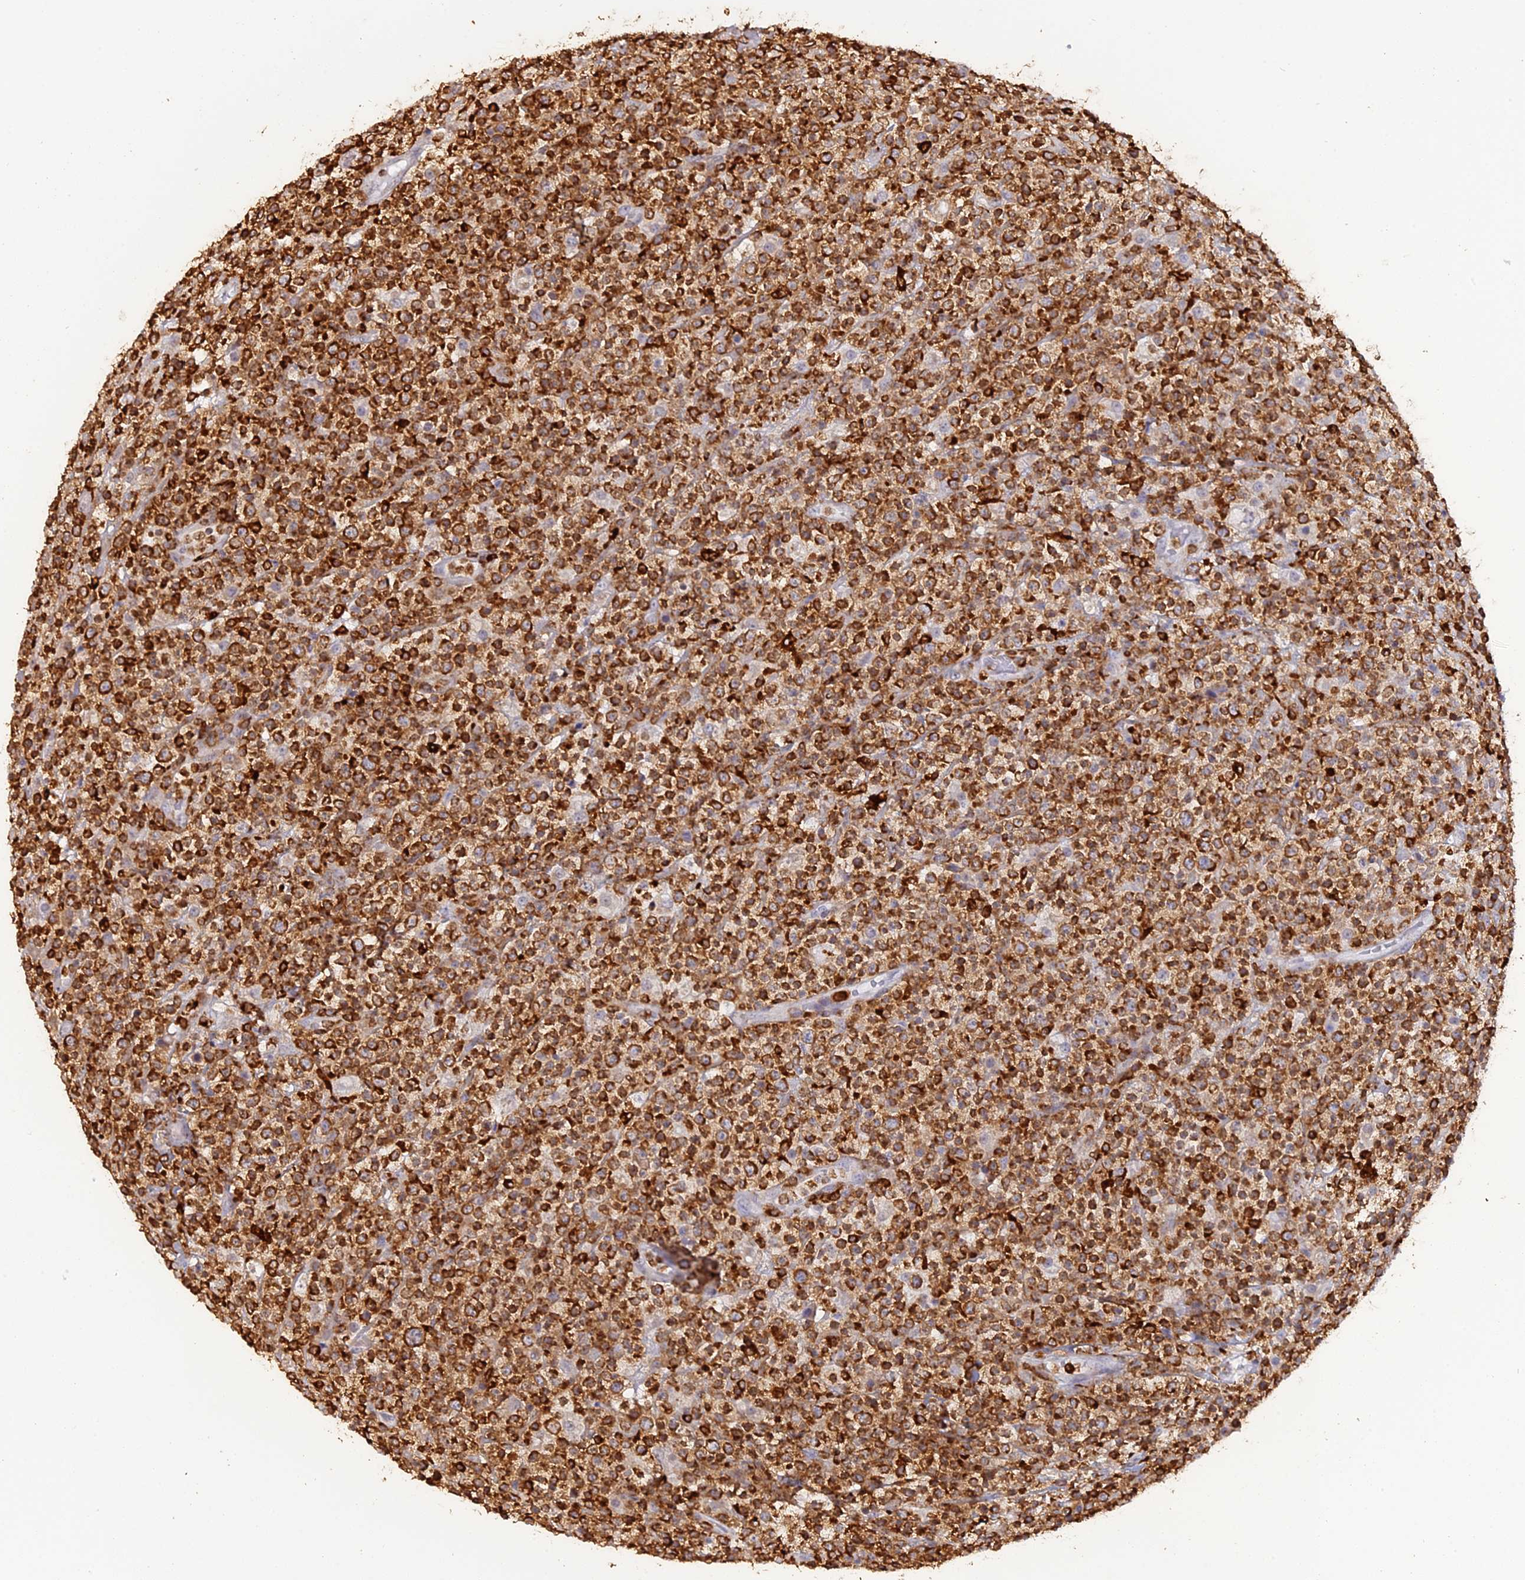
{"staining": {"intensity": "strong", "quantity": "25%-75%", "location": "cytoplasmic/membranous"}, "tissue": "lymphoma", "cell_type": "Tumor cells", "image_type": "cancer", "snomed": [{"axis": "morphology", "description": "Malignant lymphoma, non-Hodgkin's type, High grade"}, {"axis": "topography", "description": "Colon"}], "caption": "Brown immunohistochemical staining in human high-grade malignant lymphoma, non-Hodgkin's type exhibits strong cytoplasmic/membranous expression in about 25%-75% of tumor cells.", "gene": "APOBR", "patient": {"sex": "female", "age": 53}}